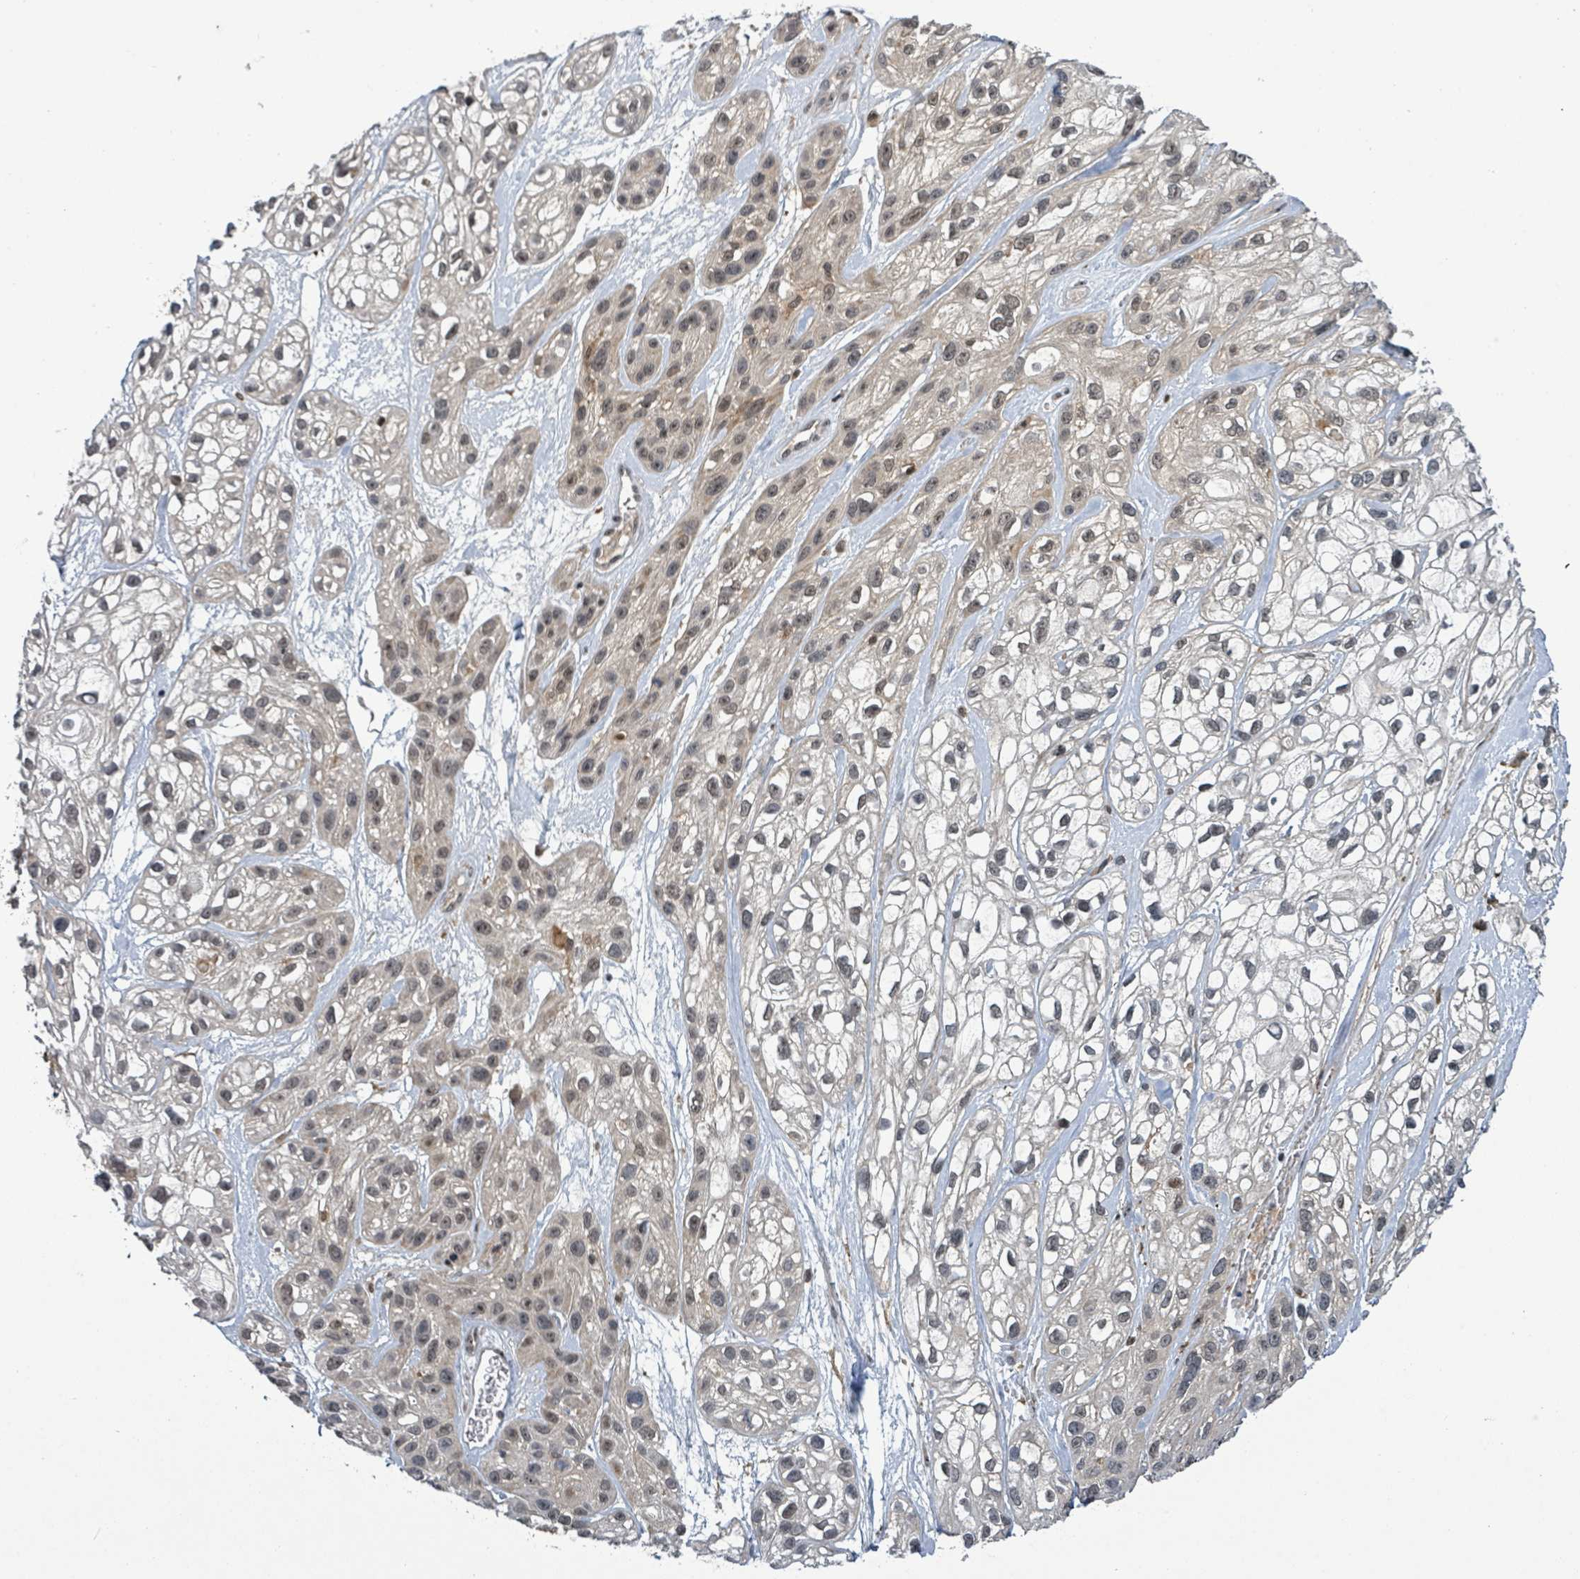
{"staining": {"intensity": "weak", "quantity": "25%-75%", "location": "nuclear"}, "tissue": "skin cancer", "cell_type": "Tumor cells", "image_type": "cancer", "snomed": [{"axis": "morphology", "description": "Squamous cell carcinoma, NOS"}, {"axis": "topography", "description": "Skin"}], "caption": "Protein staining reveals weak nuclear positivity in approximately 25%-75% of tumor cells in skin squamous cell carcinoma.", "gene": "FBXO6", "patient": {"sex": "male", "age": 82}}